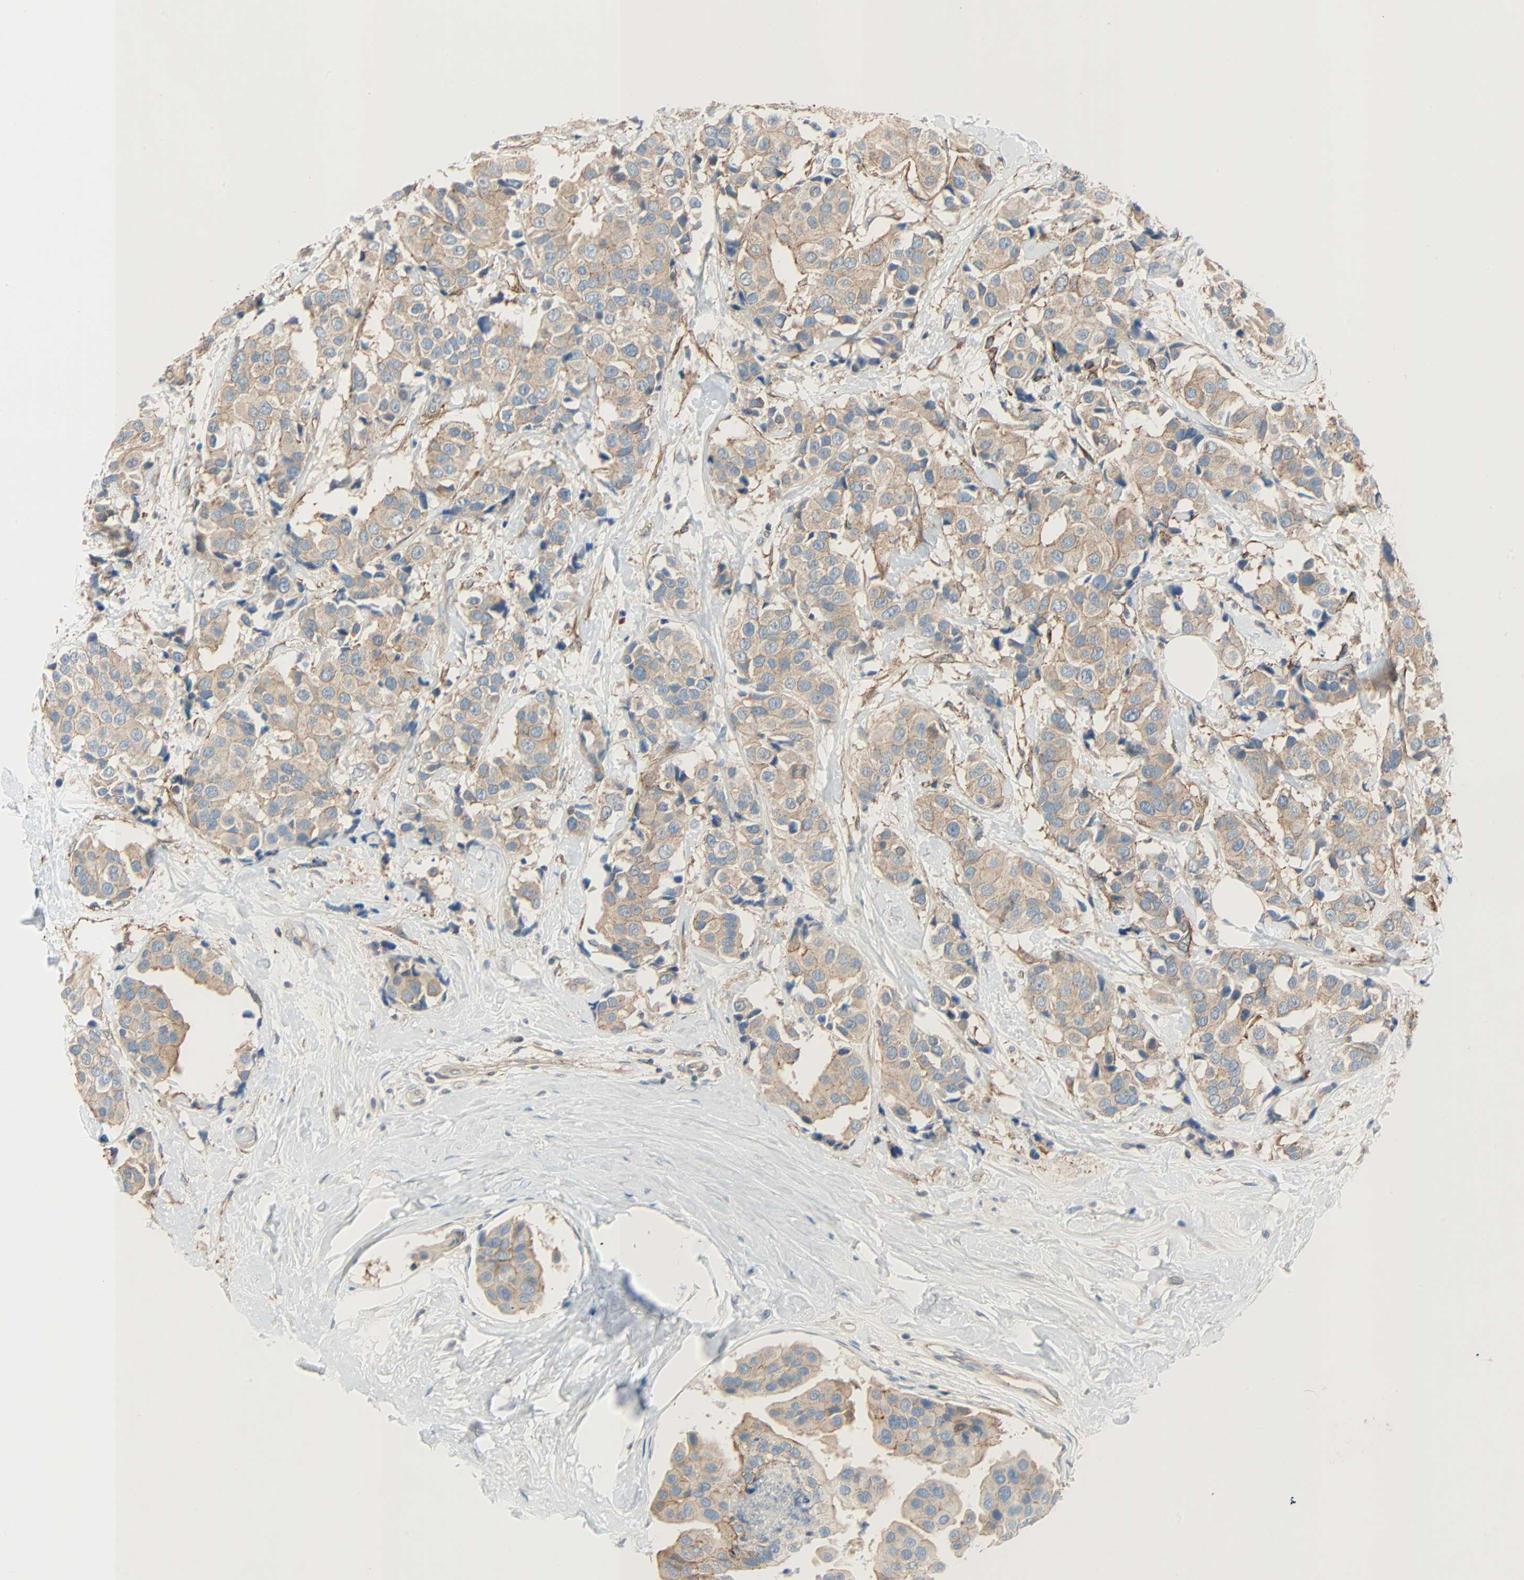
{"staining": {"intensity": "weak", "quantity": ">75%", "location": "cytoplasmic/membranous"}, "tissue": "breast cancer", "cell_type": "Tumor cells", "image_type": "cancer", "snomed": [{"axis": "morphology", "description": "Normal tissue, NOS"}, {"axis": "morphology", "description": "Duct carcinoma"}, {"axis": "topography", "description": "Breast"}], "caption": "Immunohistochemistry micrograph of infiltrating ductal carcinoma (breast) stained for a protein (brown), which reveals low levels of weak cytoplasmic/membranous staining in about >75% of tumor cells.", "gene": "TNFRSF12A", "patient": {"sex": "female", "age": 39}}